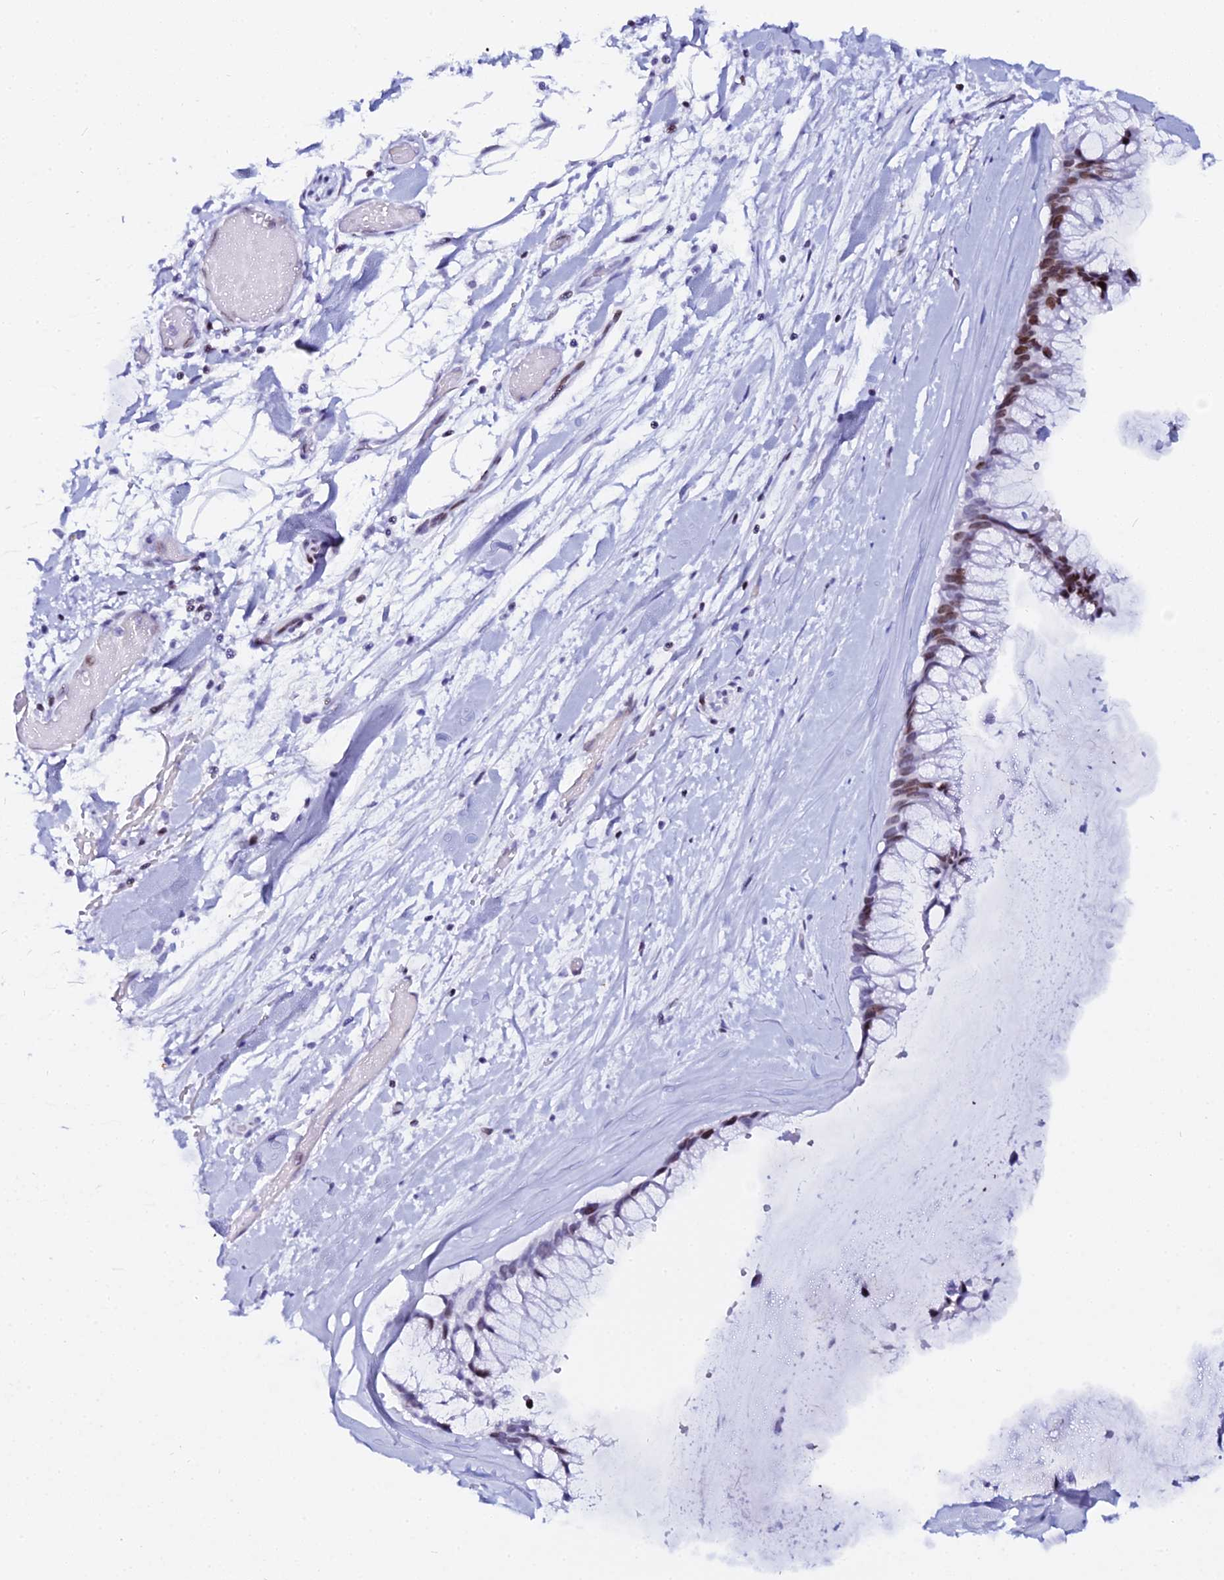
{"staining": {"intensity": "moderate", "quantity": "25%-75%", "location": "nuclear"}, "tissue": "ovarian cancer", "cell_type": "Tumor cells", "image_type": "cancer", "snomed": [{"axis": "morphology", "description": "Cystadenocarcinoma, mucinous, NOS"}, {"axis": "topography", "description": "Ovary"}], "caption": "This image demonstrates ovarian mucinous cystadenocarcinoma stained with immunohistochemistry to label a protein in brown. The nuclear of tumor cells show moderate positivity for the protein. Nuclei are counter-stained blue.", "gene": "MYNN", "patient": {"sex": "female", "age": 39}}